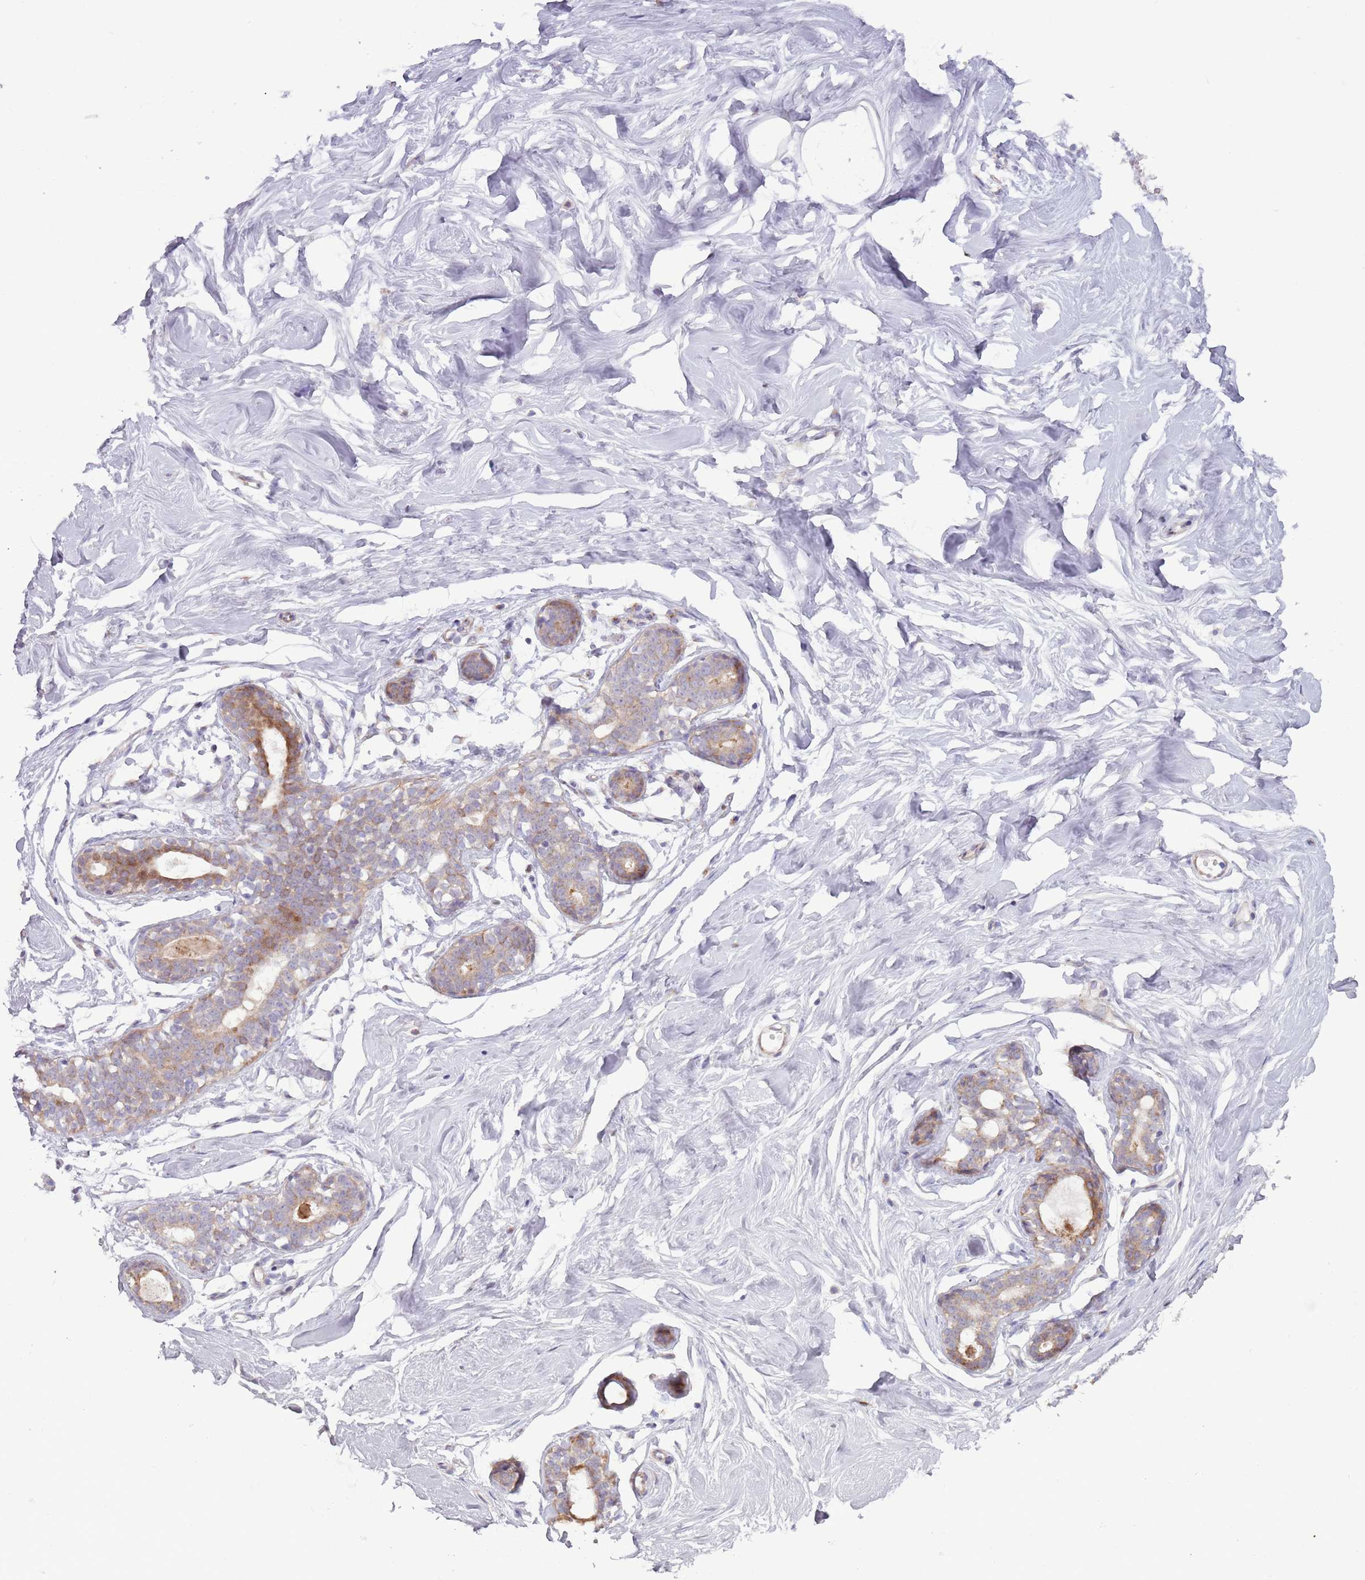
{"staining": {"intensity": "negative", "quantity": "none", "location": "none"}, "tissue": "breast", "cell_type": "Adipocytes", "image_type": "normal", "snomed": [{"axis": "morphology", "description": "Normal tissue, NOS"}, {"axis": "morphology", "description": "Adenoma, NOS"}, {"axis": "topography", "description": "Breast"}], "caption": "The image reveals no staining of adipocytes in benign breast.", "gene": "CCDC150", "patient": {"sex": "female", "age": 23}}